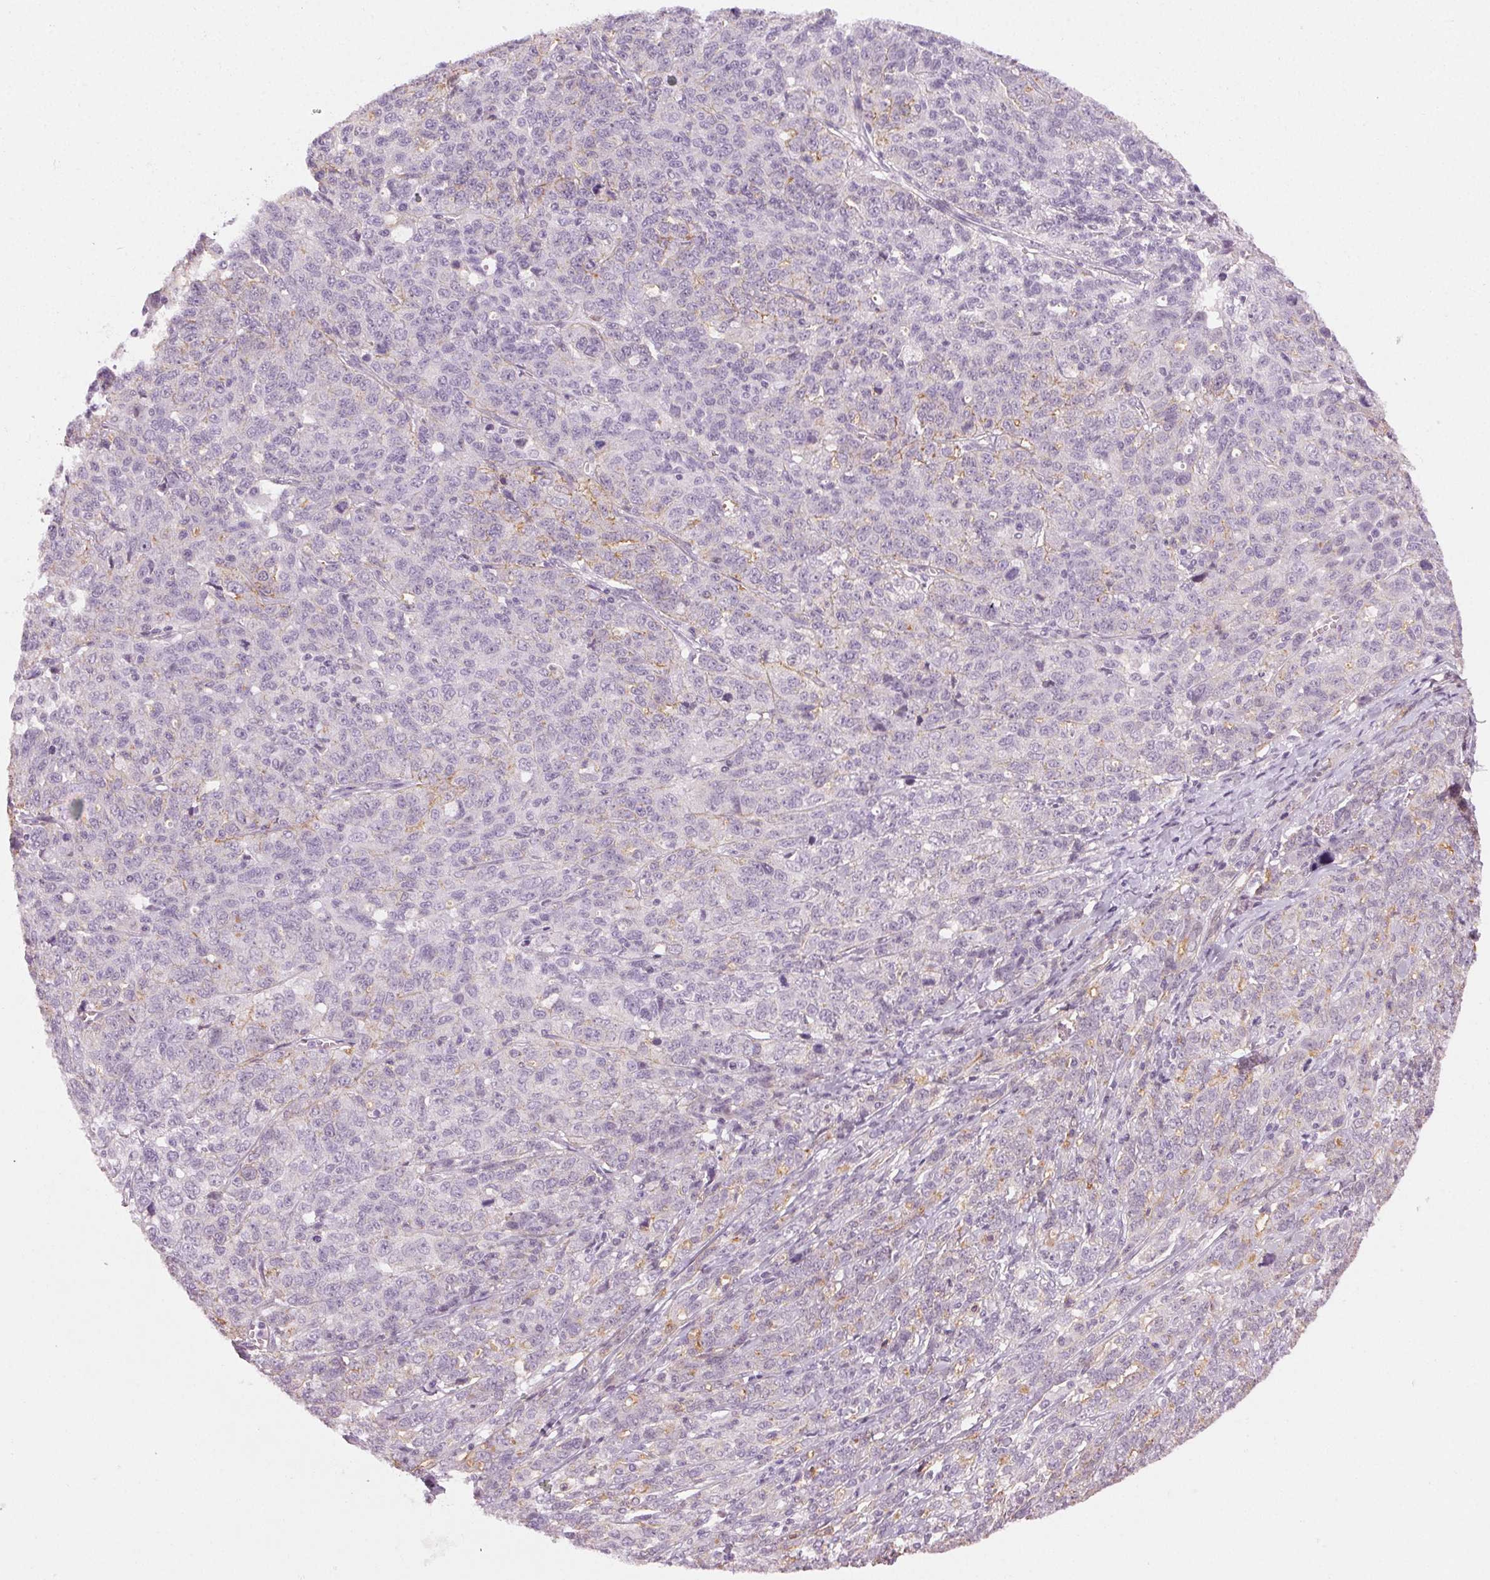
{"staining": {"intensity": "weak", "quantity": "<25%", "location": "cytoplasmic/membranous"}, "tissue": "ovarian cancer", "cell_type": "Tumor cells", "image_type": "cancer", "snomed": [{"axis": "morphology", "description": "Cystadenocarcinoma, serous, NOS"}, {"axis": "topography", "description": "Ovary"}], "caption": "Immunohistochemical staining of human ovarian cancer (serous cystadenocarcinoma) shows no significant positivity in tumor cells.", "gene": "AIF1L", "patient": {"sex": "female", "age": 71}}